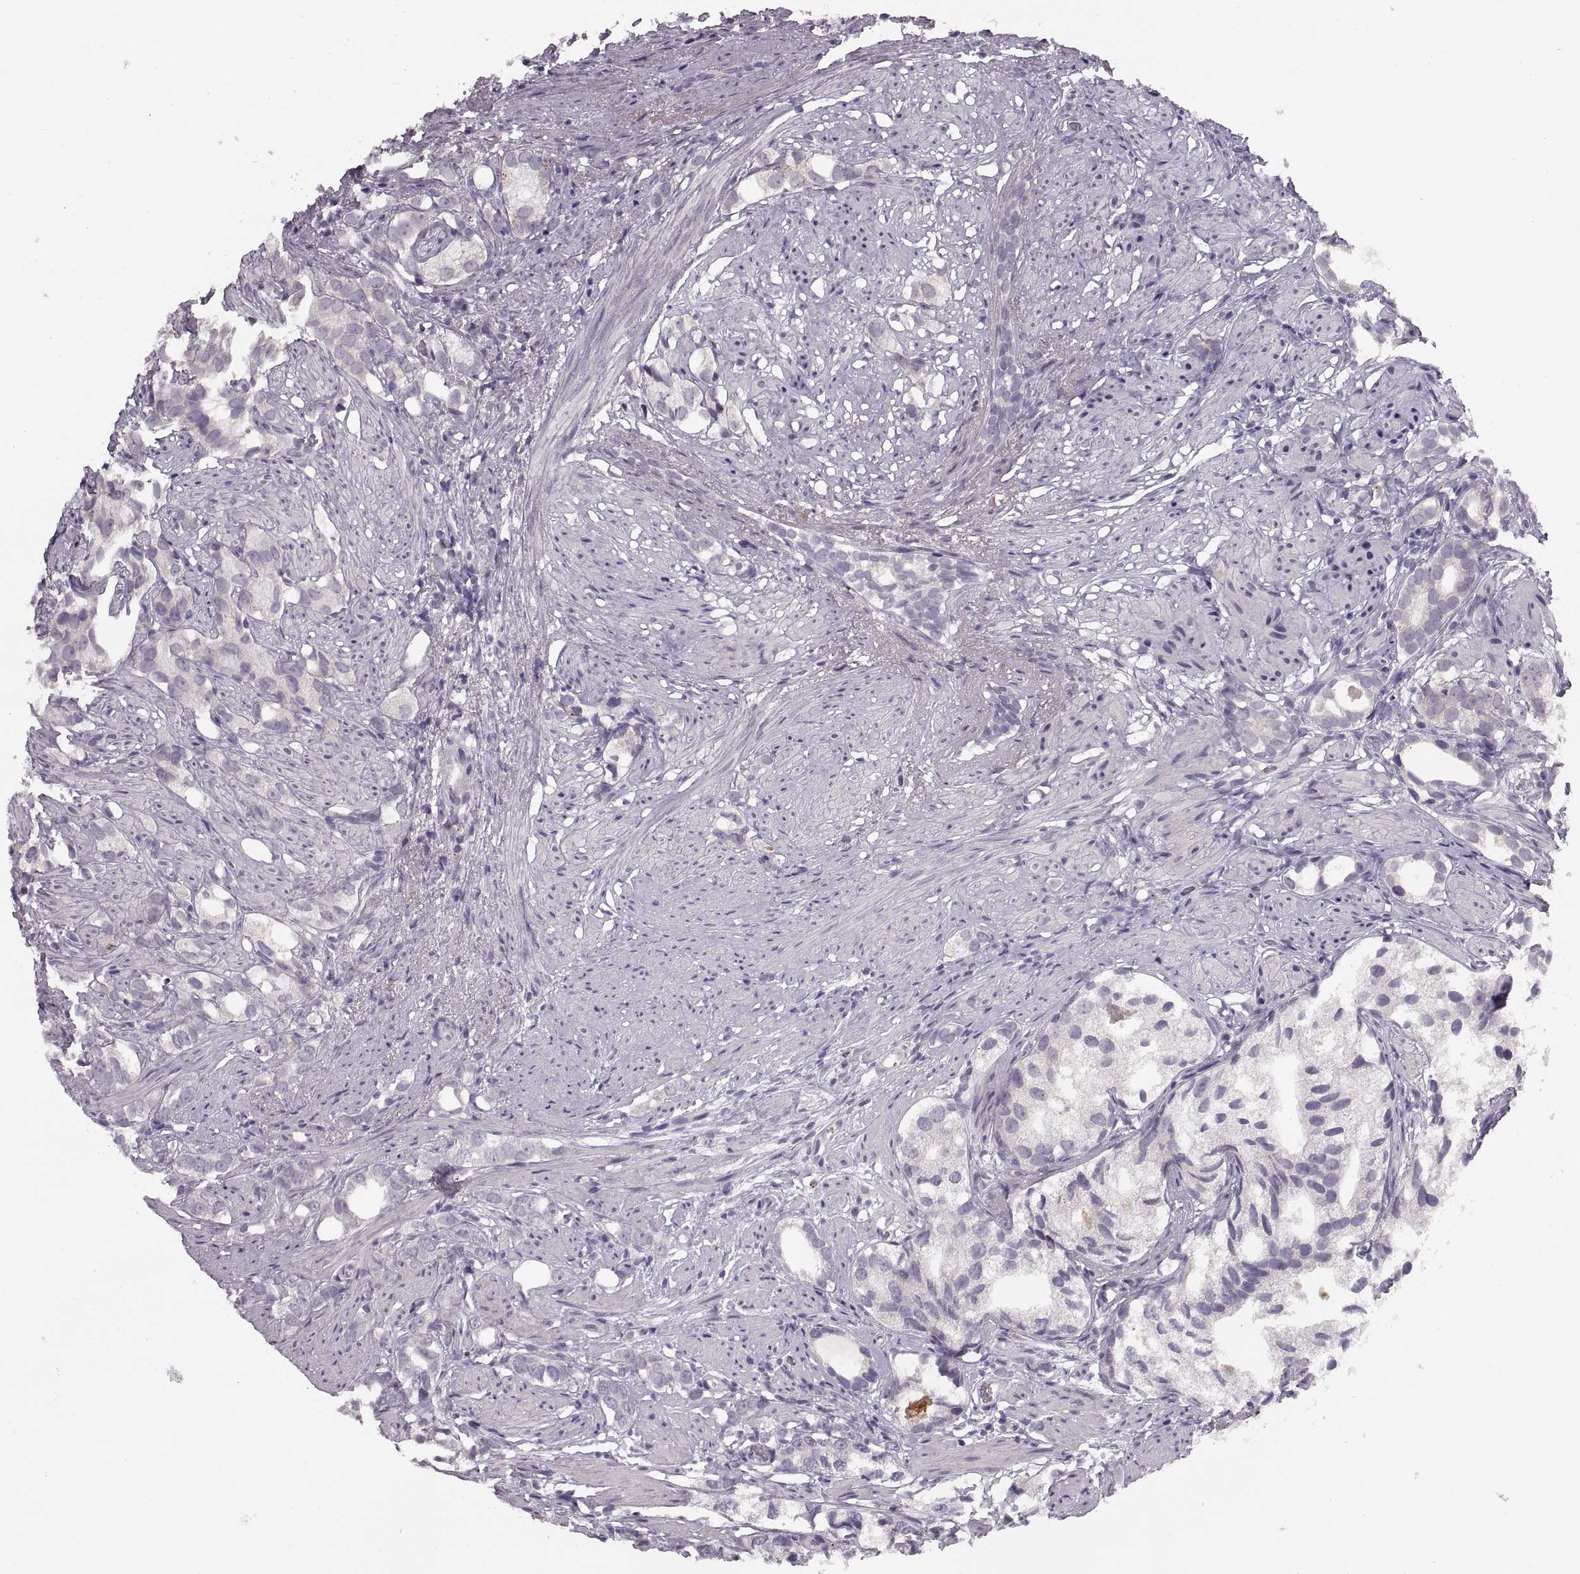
{"staining": {"intensity": "negative", "quantity": "none", "location": "none"}, "tissue": "prostate cancer", "cell_type": "Tumor cells", "image_type": "cancer", "snomed": [{"axis": "morphology", "description": "Adenocarcinoma, High grade"}, {"axis": "topography", "description": "Prostate"}], "caption": "High magnification brightfield microscopy of prostate cancer (adenocarcinoma (high-grade)) stained with DAB (brown) and counterstained with hematoxylin (blue): tumor cells show no significant expression.", "gene": "ADH6", "patient": {"sex": "male", "age": 82}}